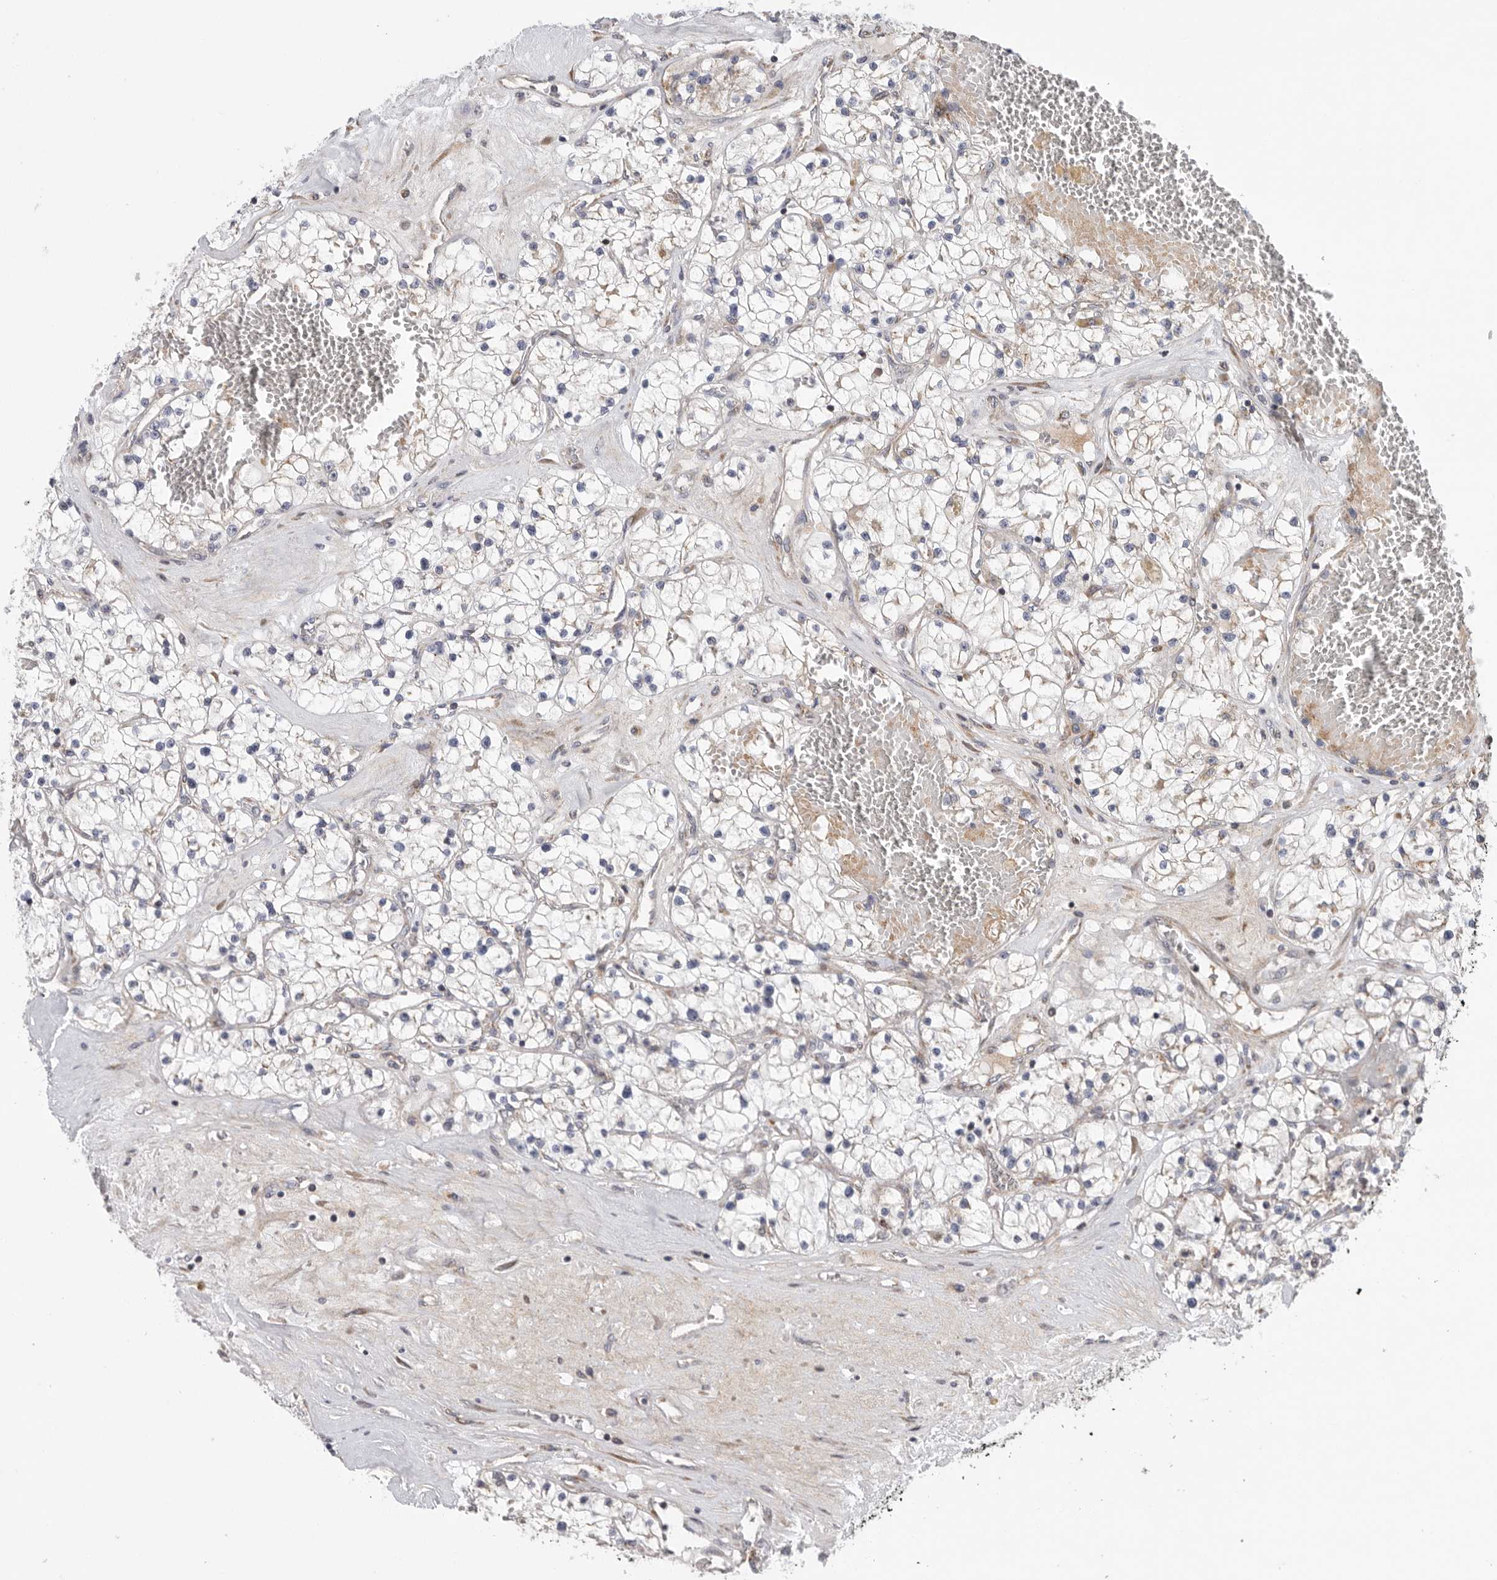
{"staining": {"intensity": "negative", "quantity": "none", "location": "none"}, "tissue": "renal cancer", "cell_type": "Tumor cells", "image_type": "cancer", "snomed": [{"axis": "morphology", "description": "Normal tissue, NOS"}, {"axis": "morphology", "description": "Adenocarcinoma, NOS"}, {"axis": "topography", "description": "Kidney"}], "caption": "Human renal cancer stained for a protein using immunohistochemistry (IHC) exhibits no positivity in tumor cells.", "gene": "FKBP8", "patient": {"sex": "male", "age": 68}}